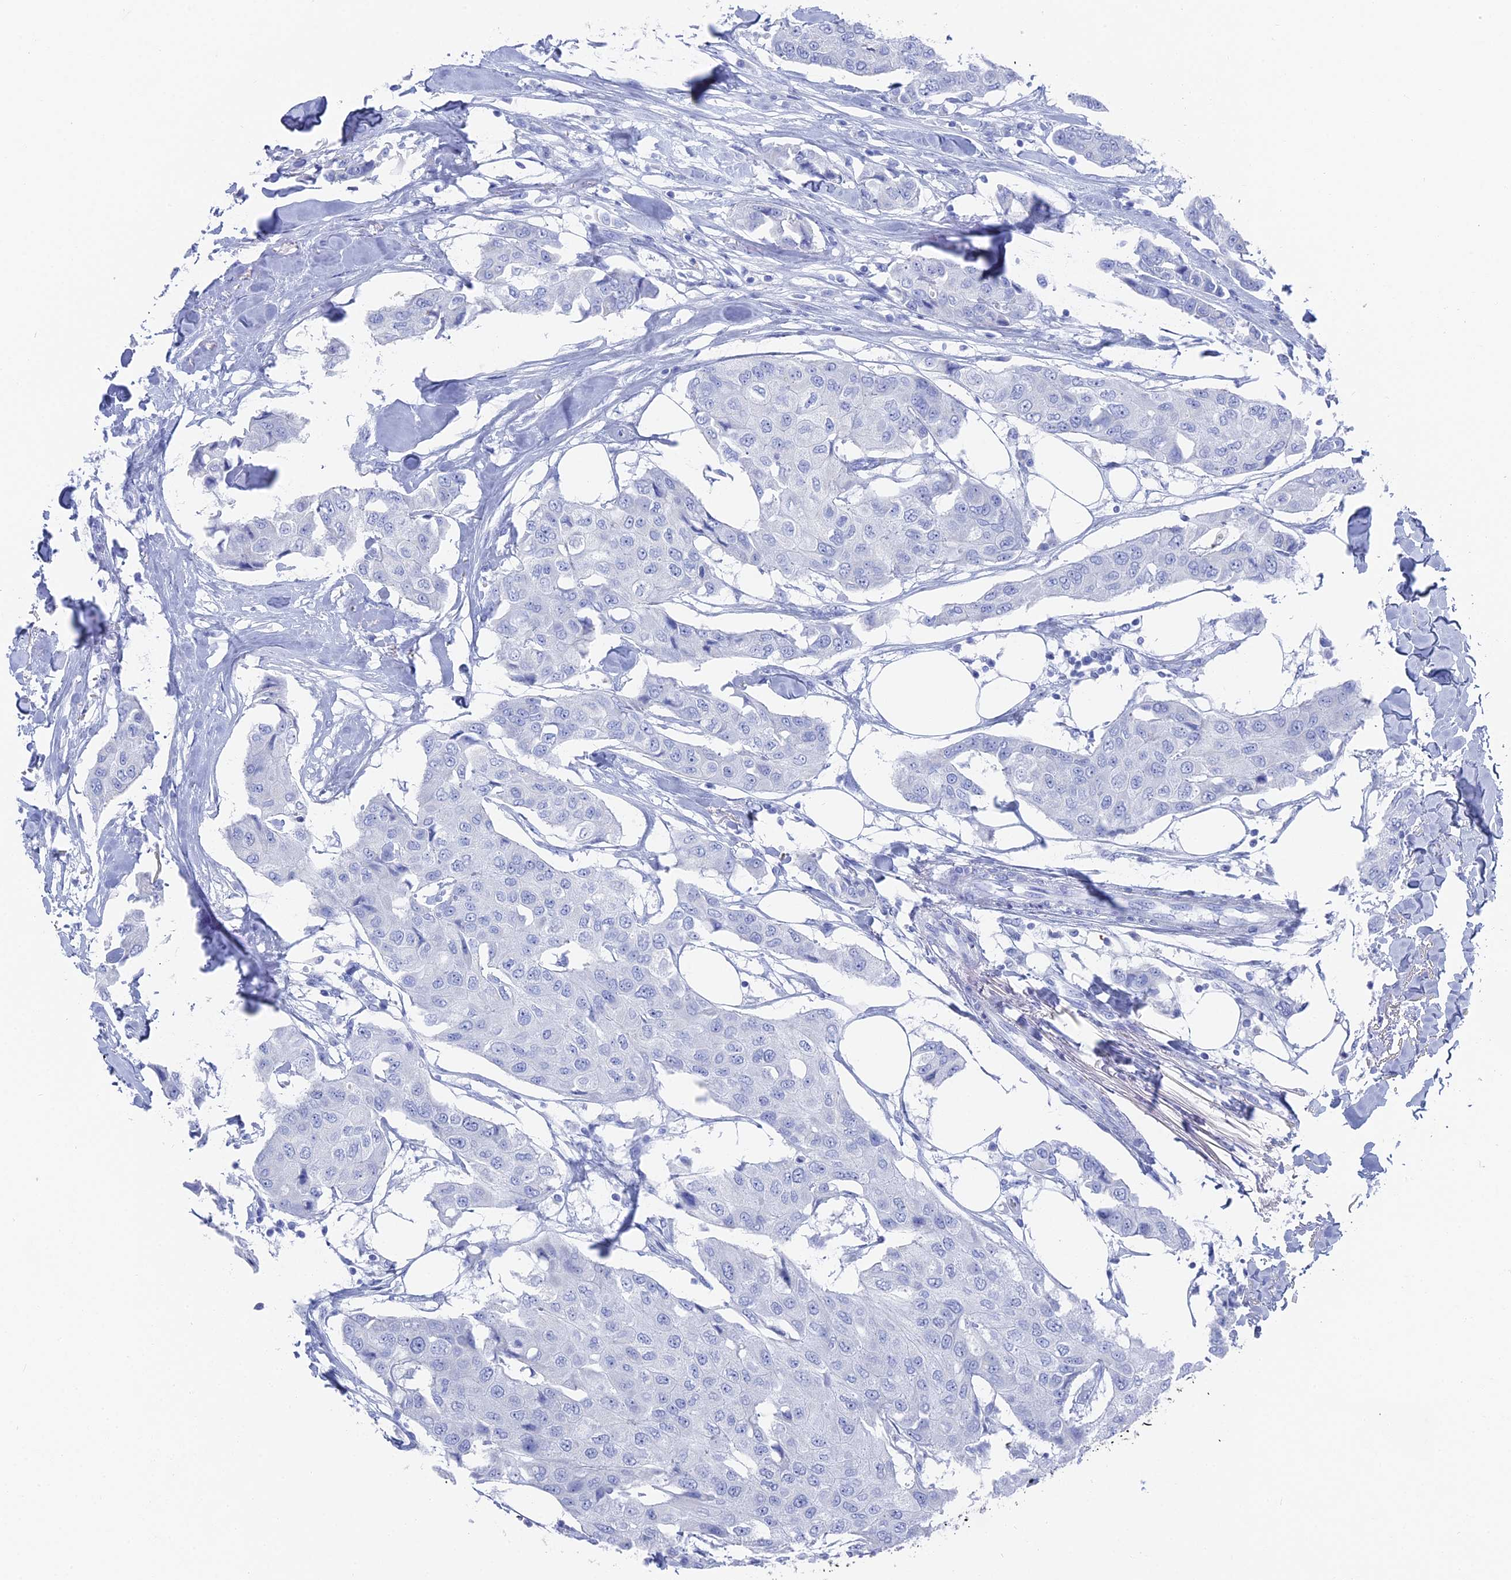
{"staining": {"intensity": "negative", "quantity": "none", "location": "none"}, "tissue": "breast cancer", "cell_type": "Tumor cells", "image_type": "cancer", "snomed": [{"axis": "morphology", "description": "Duct carcinoma"}, {"axis": "topography", "description": "Breast"}], "caption": "Immunohistochemistry histopathology image of breast invasive ductal carcinoma stained for a protein (brown), which reveals no positivity in tumor cells.", "gene": "ENPP3", "patient": {"sex": "female", "age": 80}}